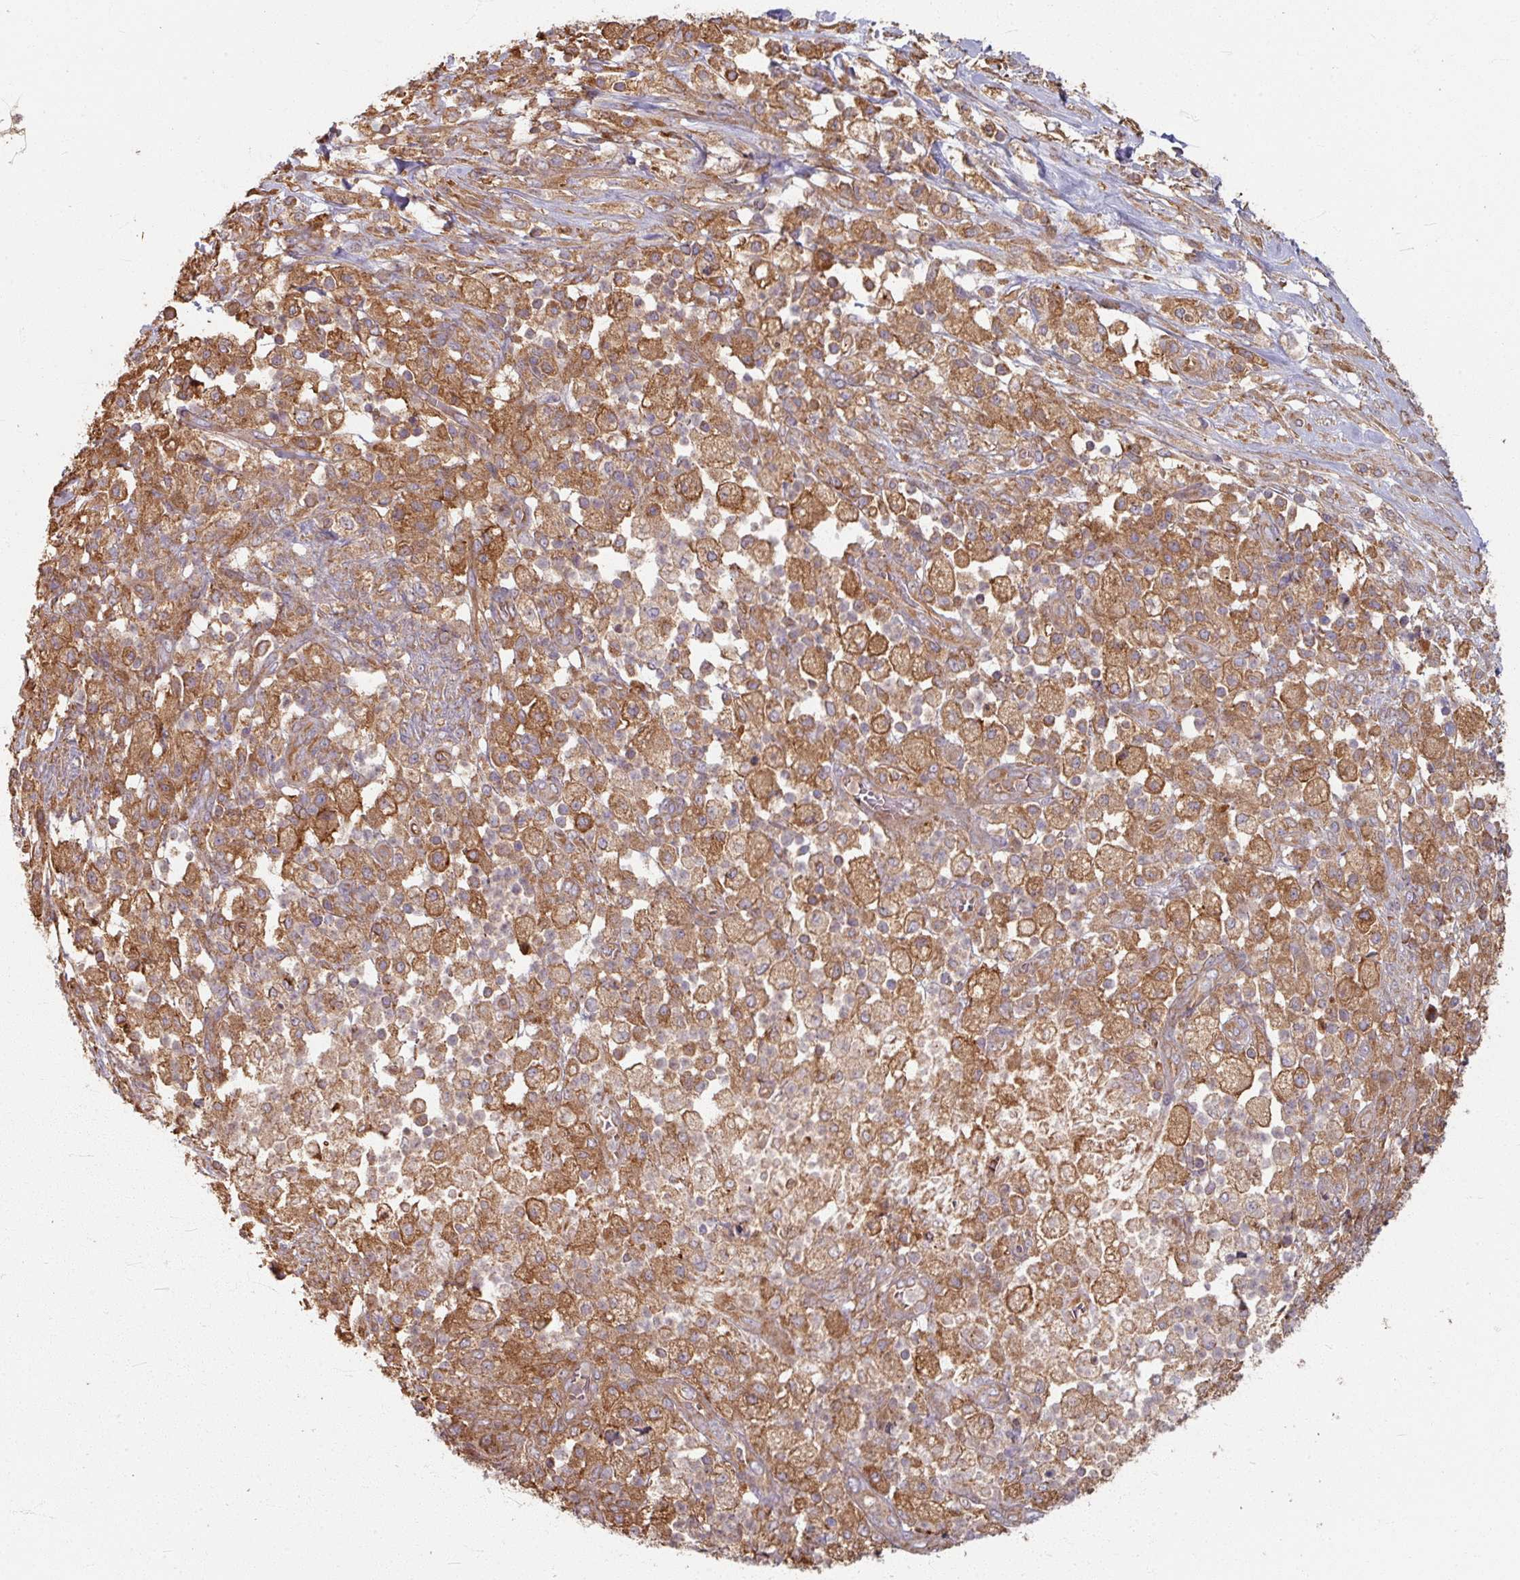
{"staining": {"intensity": "moderate", "quantity": ">75%", "location": "cytoplasmic/membranous"}, "tissue": "pancreatic cancer", "cell_type": "Tumor cells", "image_type": "cancer", "snomed": [{"axis": "morphology", "description": "Adenocarcinoma, NOS"}, {"axis": "topography", "description": "Pancreas"}], "caption": "This histopathology image displays immunohistochemistry staining of pancreatic adenocarcinoma, with medium moderate cytoplasmic/membranous staining in approximately >75% of tumor cells.", "gene": "CCDC68", "patient": {"sex": "female", "age": 72}}